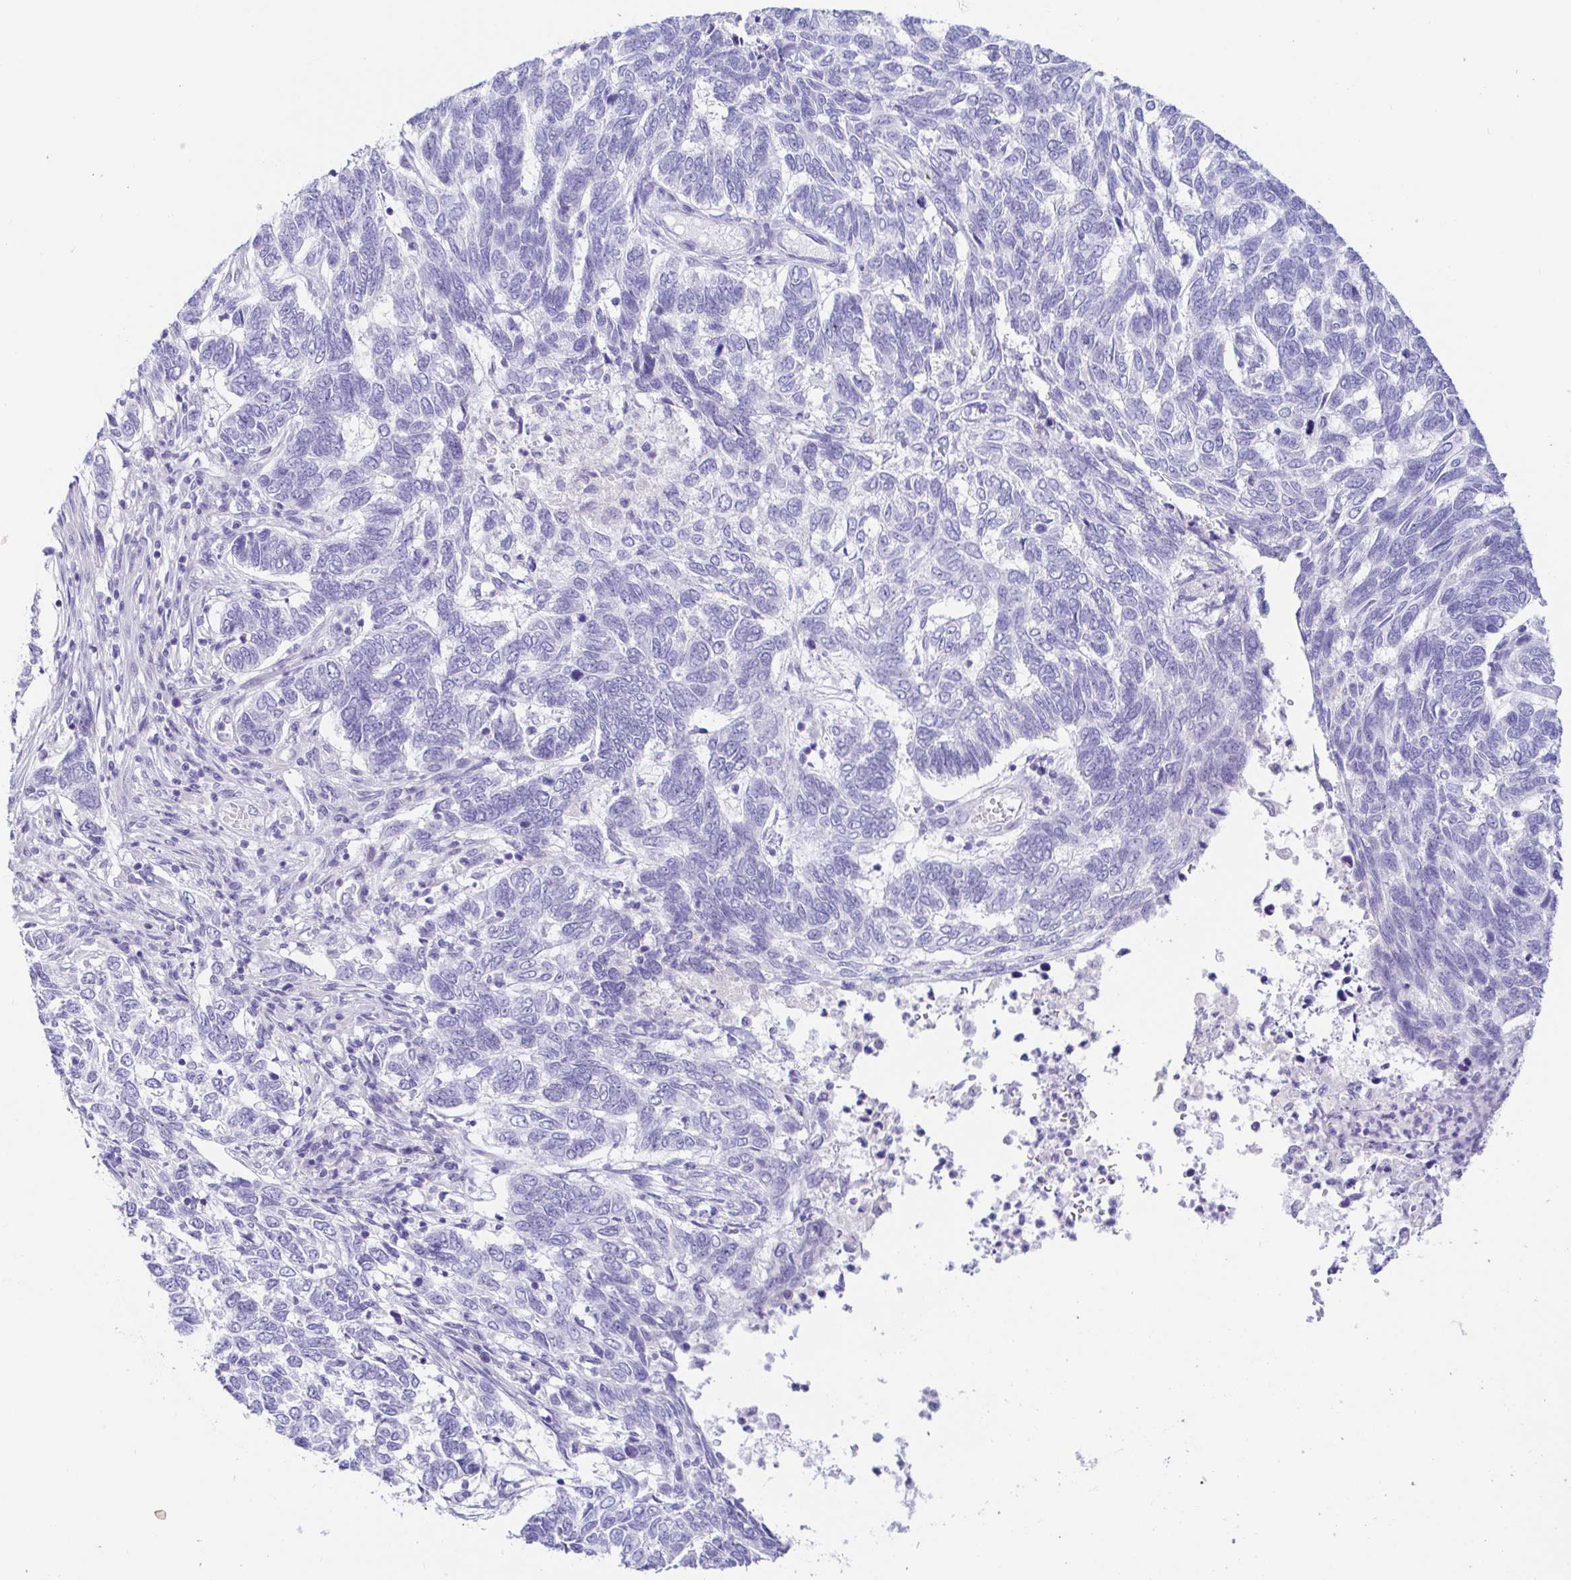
{"staining": {"intensity": "negative", "quantity": "none", "location": "none"}, "tissue": "skin cancer", "cell_type": "Tumor cells", "image_type": "cancer", "snomed": [{"axis": "morphology", "description": "Basal cell carcinoma"}, {"axis": "topography", "description": "Skin"}], "caption": "A histopathology image of skin cancer (basal cell carcinoma) stained for a protein demonstrates no brown staining in tumor cells.", "gene": "PINLYP", "patient": {"sex": "female", "age": 65}}